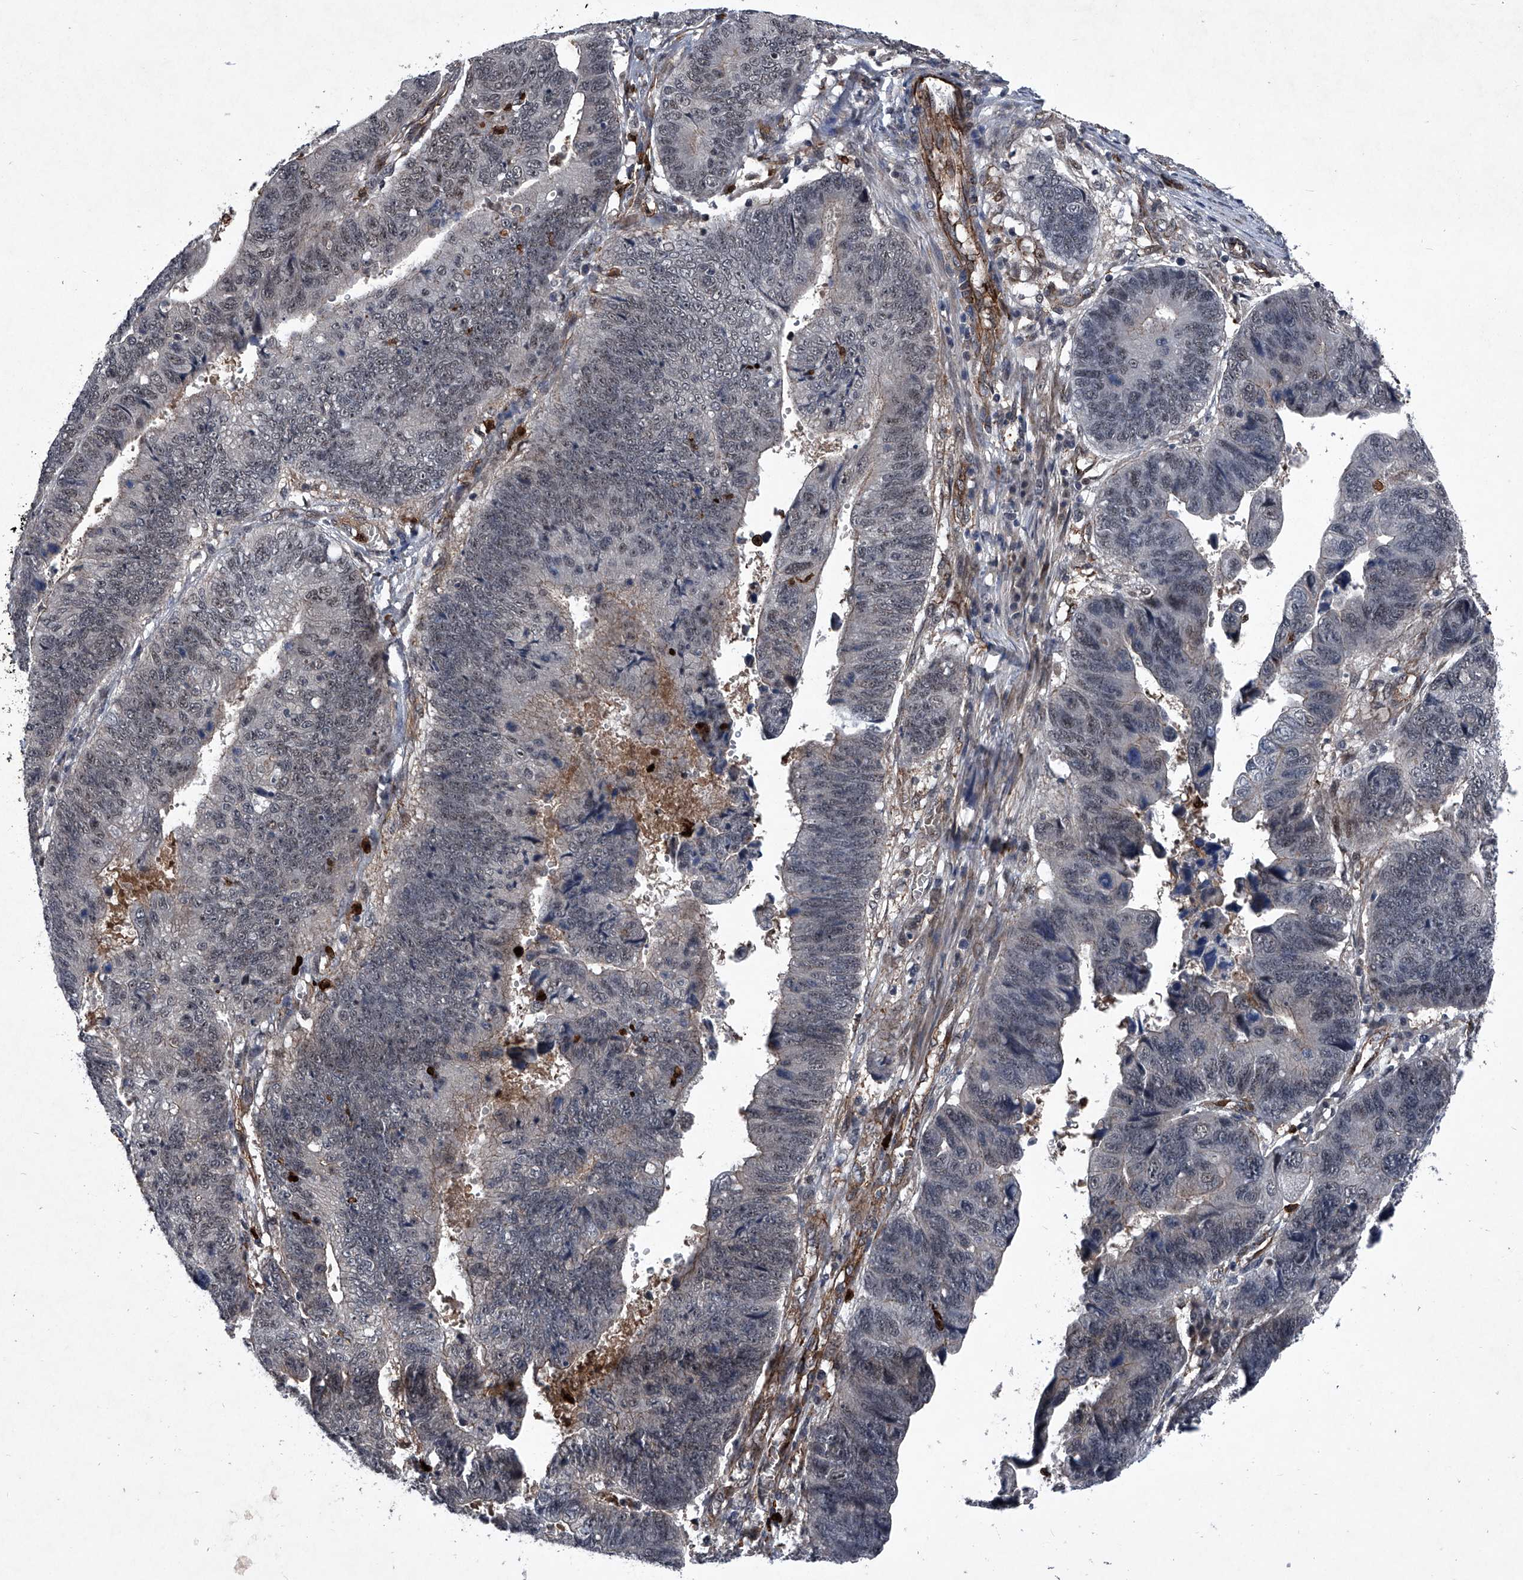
{"staining": {"intensity": "weak", "quantity": "<25%", "location": "nuclear"}, "tissue": "stomach cancer", "cell_type": "Tumor cells", "image_type": "cancer", "snomed": [{"axis": "morphology", "description": "Adenocarcinoma, NOS"}, {"axis": "topography", "description": "Stomach"}], "caption": "There is no significant expression in tumor cells of adenocarcinoma (stomach).", "gene": "MAPKAP1", "patient": {"sex": "male", "age": 59}}